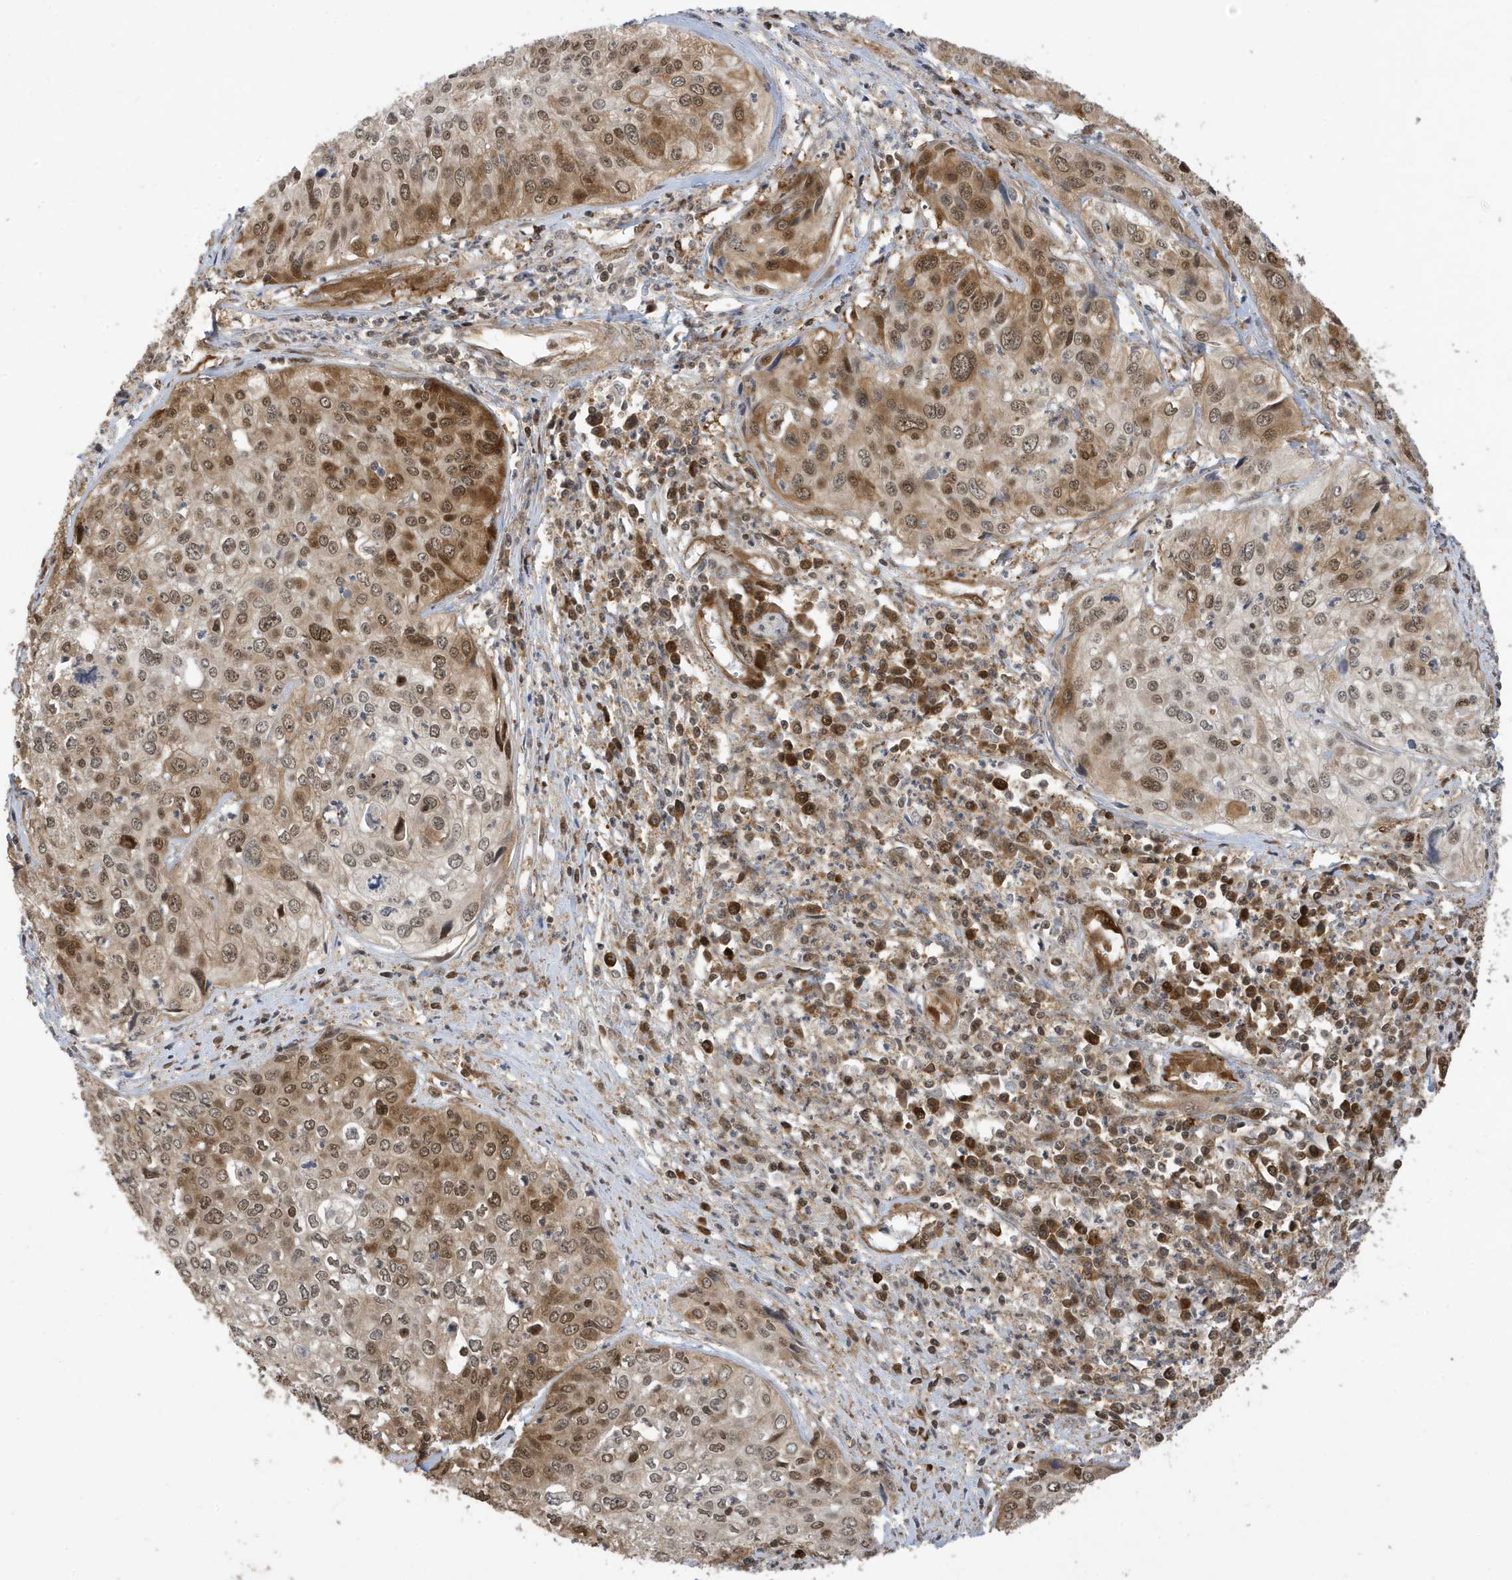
{"staining": {"intensity": "moderate", "quantity": ">75%", "location": "cytoplasmic/membranous,nuclear"}, "tissue": "cervical cancer", "cell_type": "Tumor cells", "image_type": "cancer", "snomed": [{"axis": "morphology", "description": "Squamous cell carcinoma, NOS"}, {"axis": "topography", "description": "Cervix"}], "caption": "Approximately >75% of tumor cells in human squamous cell carcinoma (cervical) exhibit moderate cytoplasmic/membranous and nuclear protein positivity as visualized by brown immunohistochemical staining.", "gene": "UBQLN1", "patient": {"sex": "female", "age": 31}}